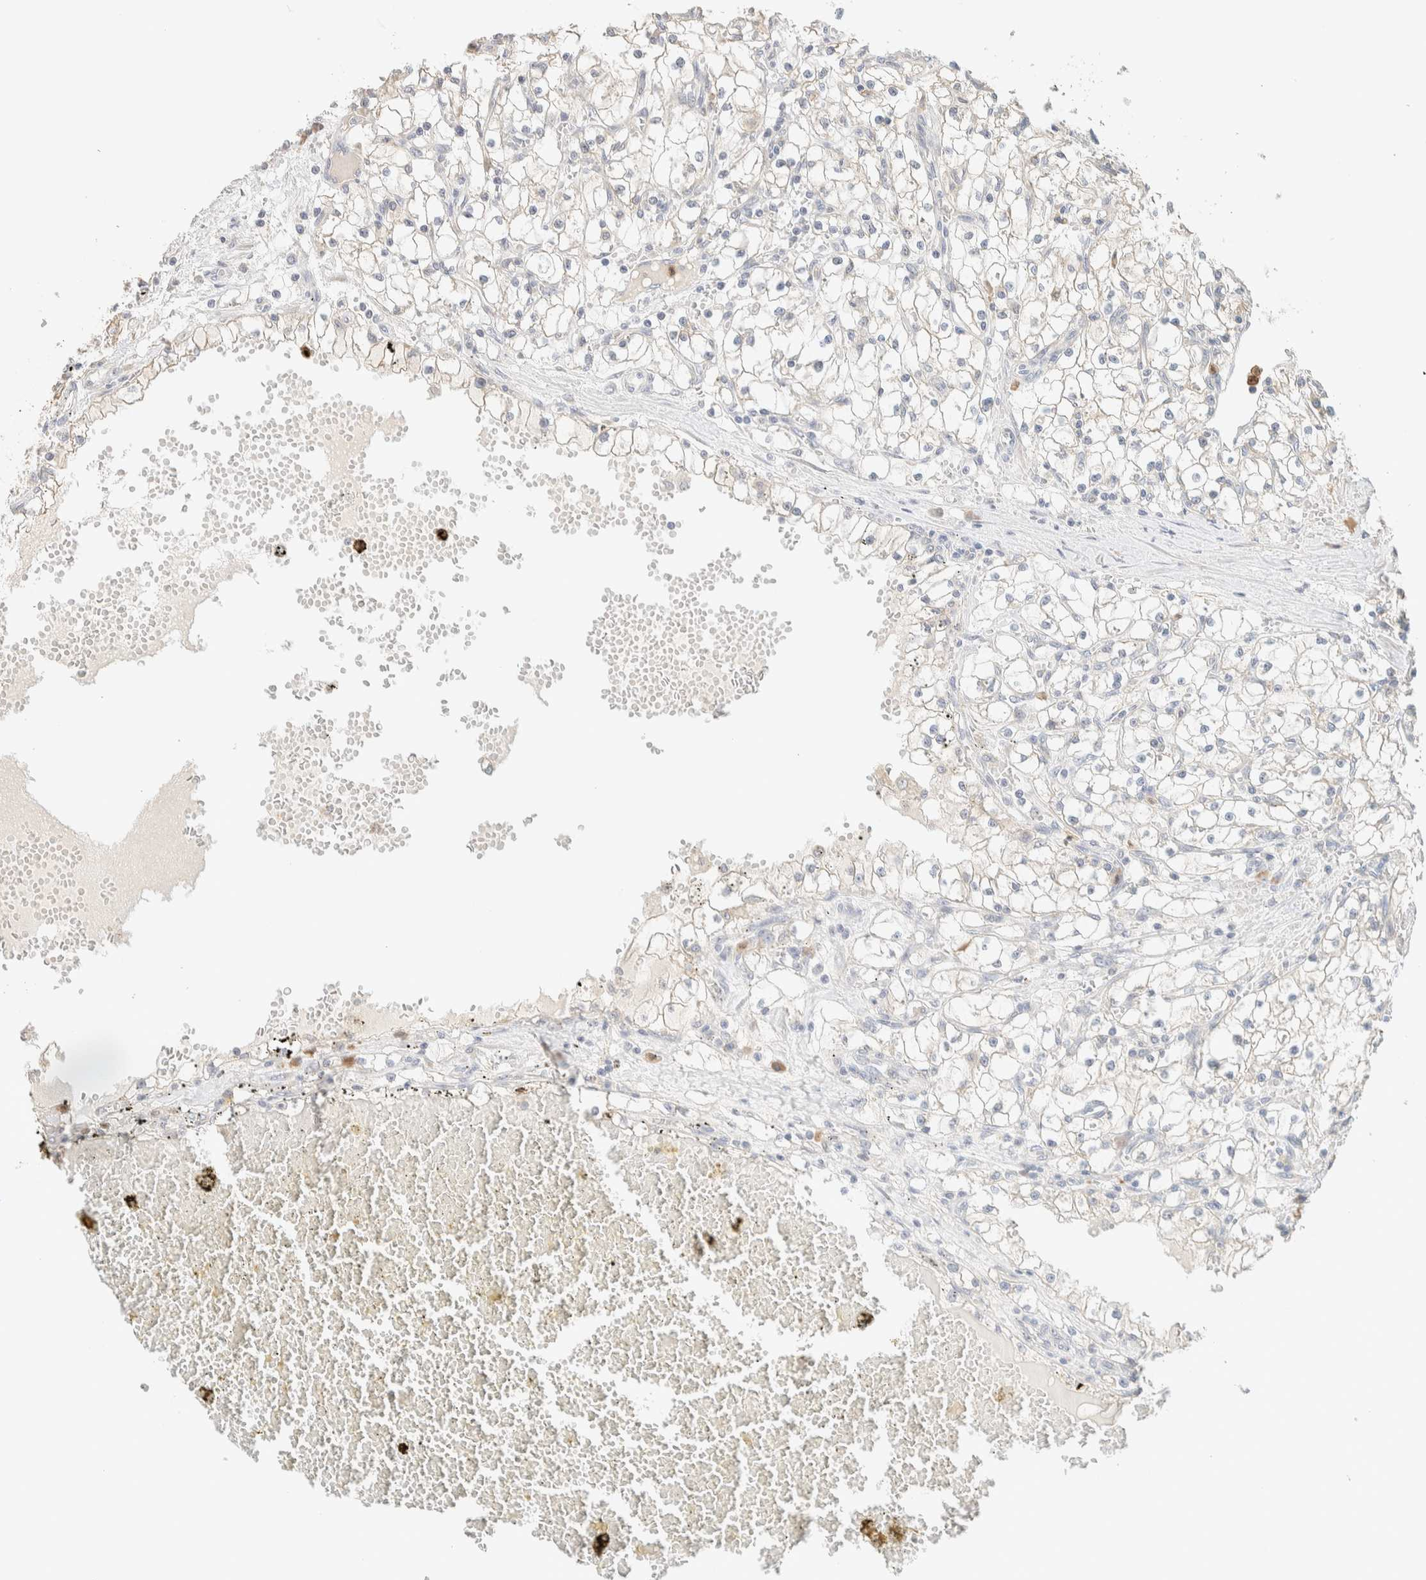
{"staining": {"intensity": "negative", "quantity": "none", "location": "none"}, "tissue": "renal cancer", "cell_type": "Tumor cells", "image_type": "cancer", "snomed": [{"axis": "morphology", "description": "Adenocarcinoma, NOS"}, {"axis": "topography", "description": "Kidney"}], "caption": "Immunohistochemistry image of human renal cancer stained for a protein (brown), which displays no staining in tumor cells.", "gene": "TTC3", "patient": {"sex": "male", "age": 56}}